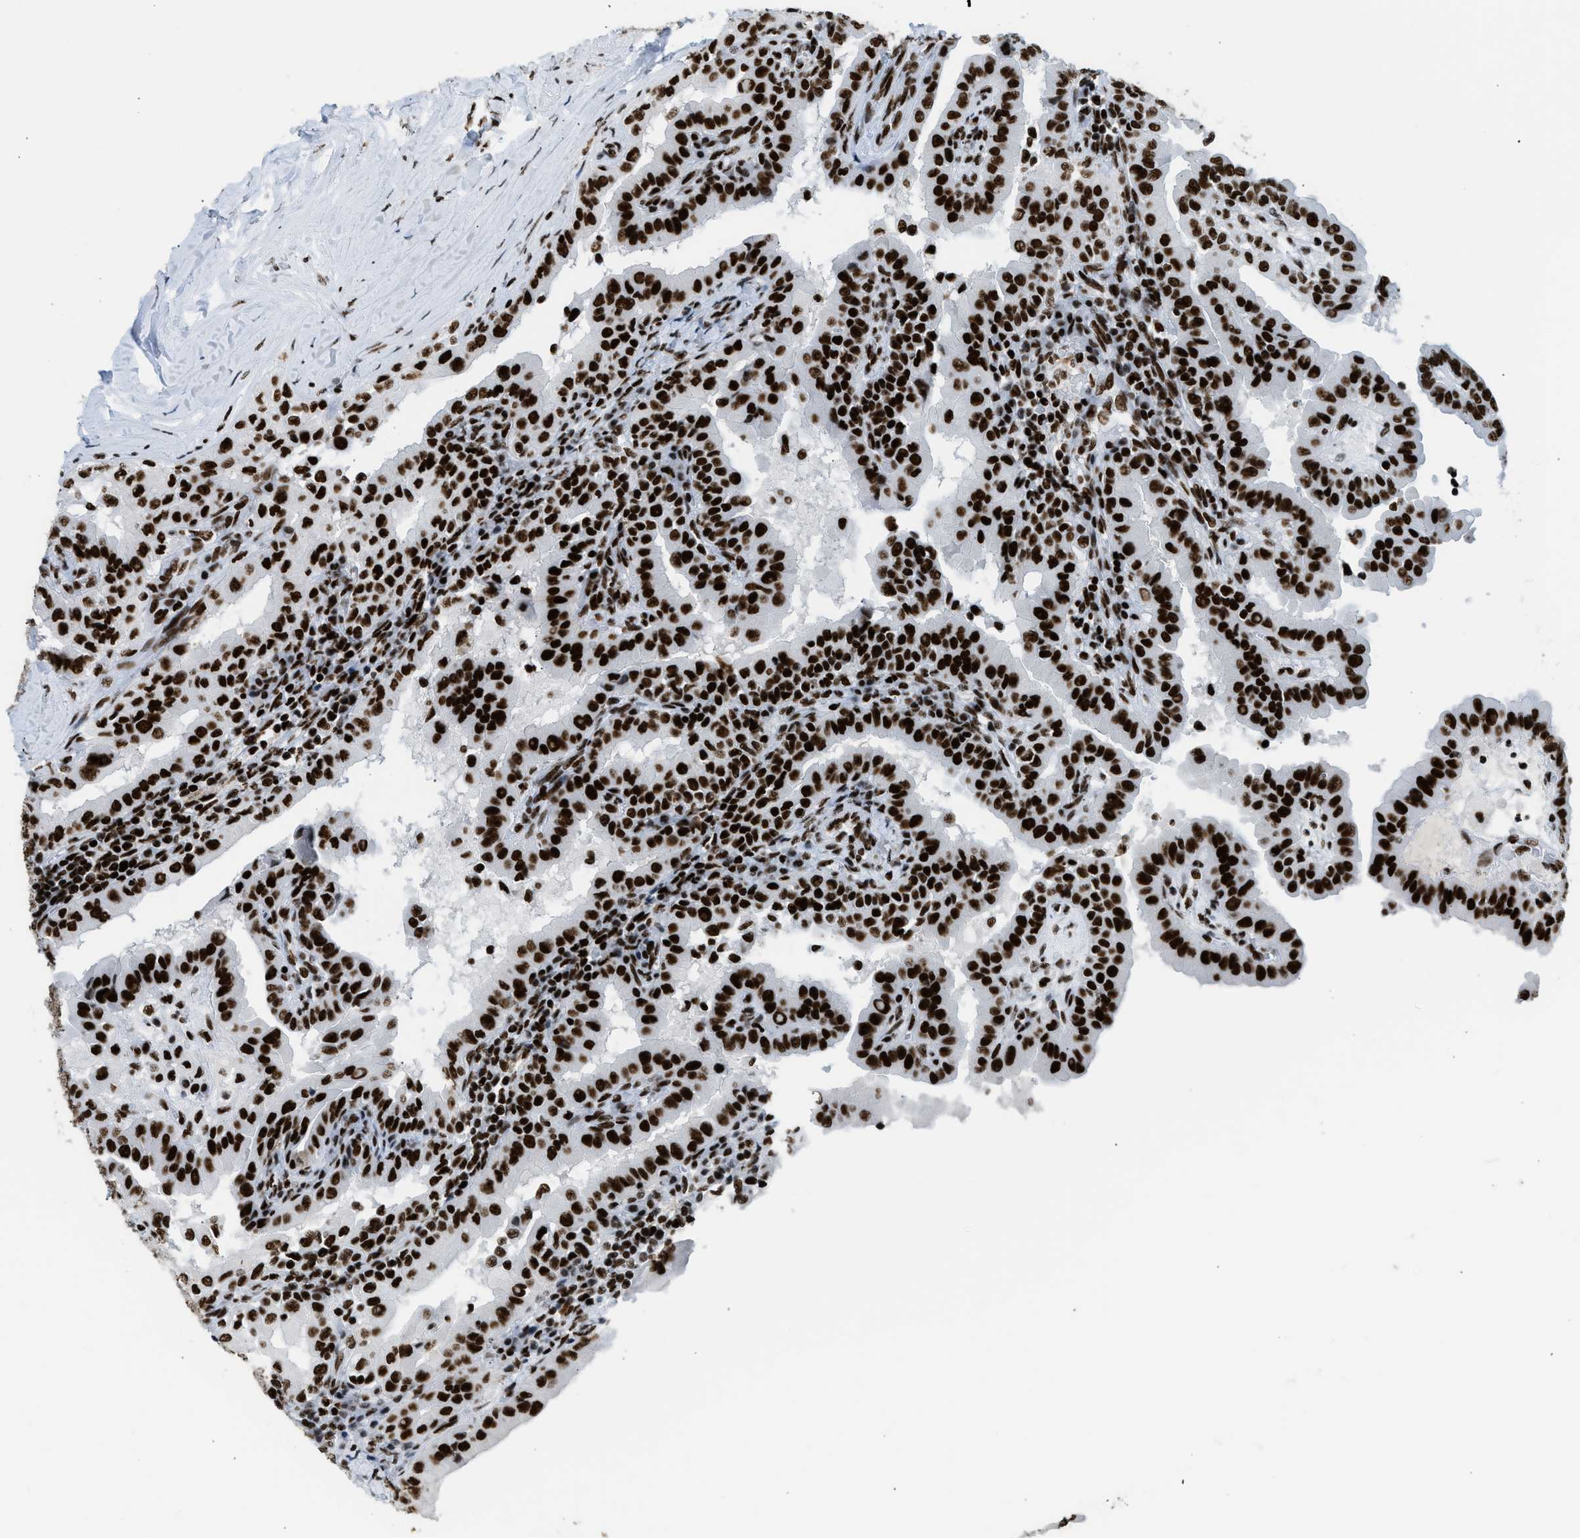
{"staining": {"intensity": "strong", "quantity": ">75%", "location": "nuclear"}, "tissue": "thyroid cancer", "cell_type": "Tumor cells", "image_type": "cancer", "snomed": [{"axis": "morphology", "description": "Papillary adenocarcinoma, NOS"}, {"axis": "topography", "description": "Thyroid gland"}], "caption": "The histopathology image shows staining of papillary adenocarcinoma (thyroid), revealing strong nuclear protein positivity (brown color) within tumor cells.", "gene": "PIF1", "patient": {"sex": "male", "age": 33}}